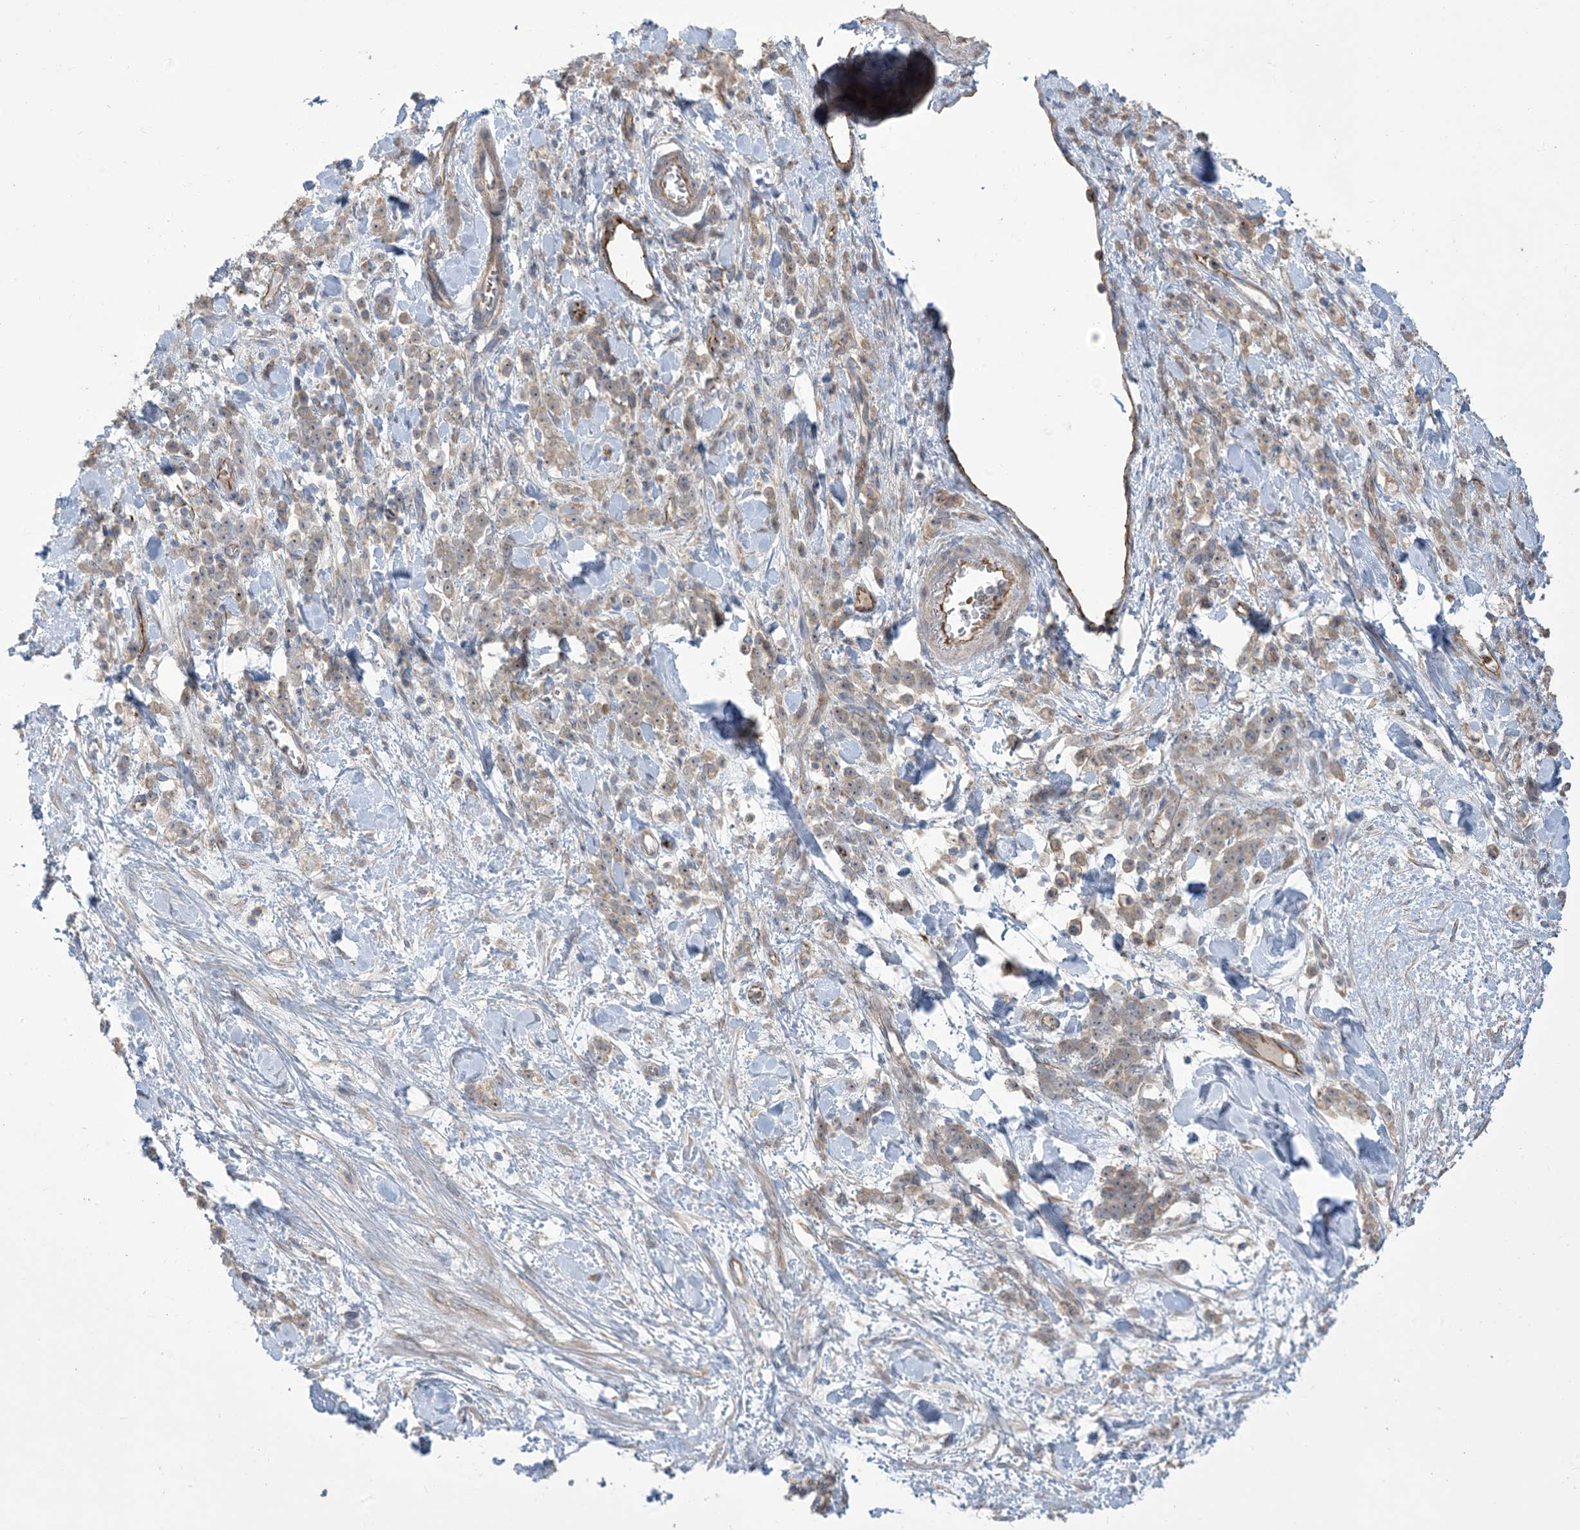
{"staining": {"intensity": "weak", "quantity": "25%-75%", "location": "nuclear"}, "tissue": "stomach cancer", "cell_type": "Tumor cells", "image_type": "cancer", "snomed": [{"axis": "morphology", "description": "Normal tissue, NOS"}, {"axis": "morphology", "description": "Adenocarcinoma, NOS"}, {"axis": "topography", "description": "Stomach"}], "caption": "IHC photomicrograph of neoplastic tissue: human stomach adenocarcinoma stained using immunohistochemistry exhibits low levels of weak protein expression localized specifically in the nuclear of tumor cells, appearing as a nuclear brown color.", "gene": "KLHL18", "patient": {"sex": "male", "age": 82}}